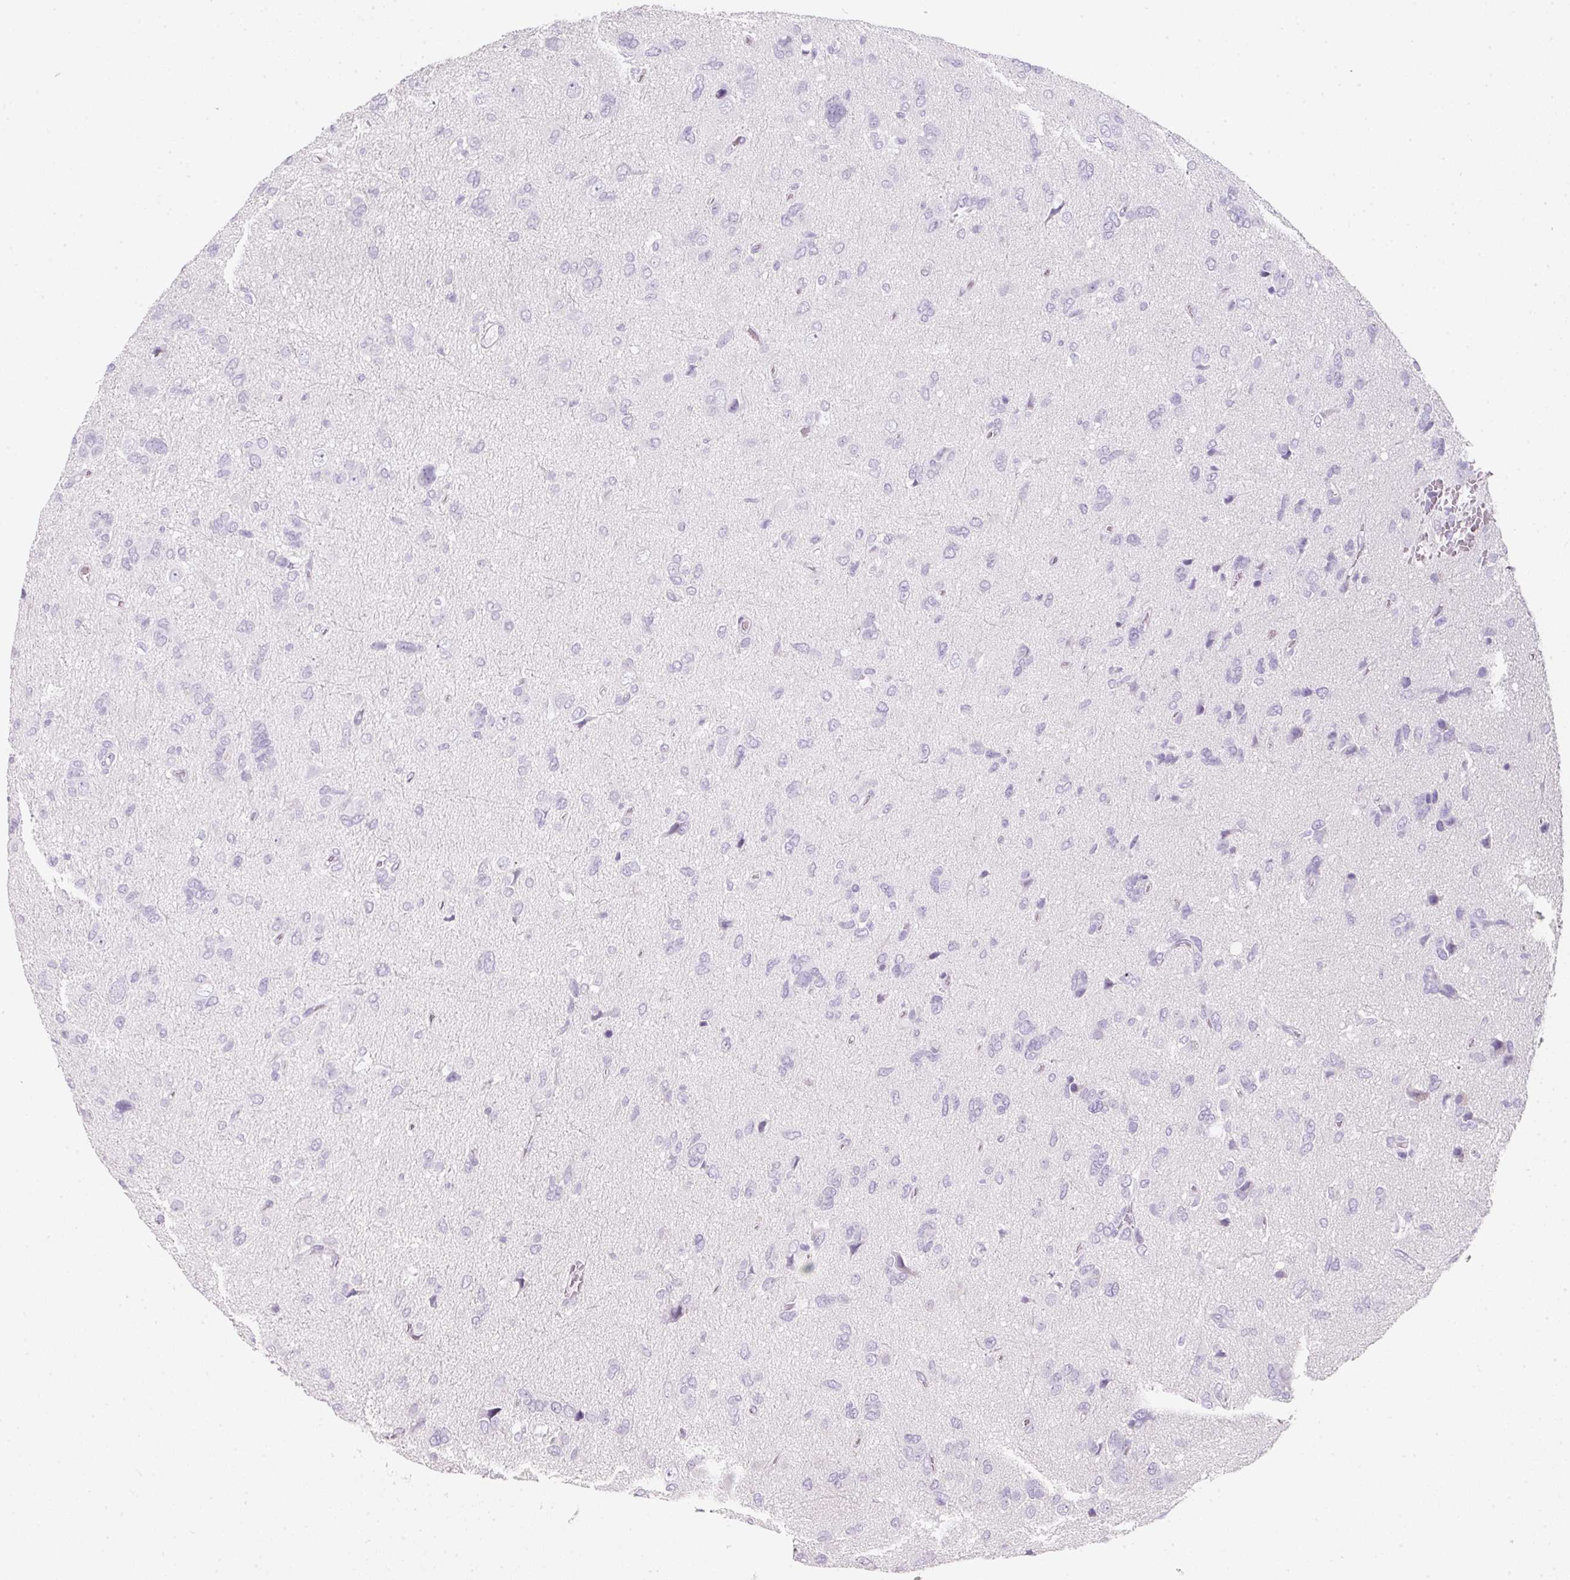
{"staining": {"intensity": "negative", "quantity": "none", "location": "none"}, "tissue": "glioma", "cell_type": "Tumor cells", "image_type": "cancer", "snomed": [{"axis": "morphology", "description": "Glioma, malignant, High grade"}, {"axis": "topography", "description": "Brain"}], "caption": "IHC histopathology image of glioma stained for a protein (brown), which exhibits no expression in tumor cells. Nuclei are stained in blue.", "gene": "SLC2A2", "patient": {"sex": "female", "age": 59}}